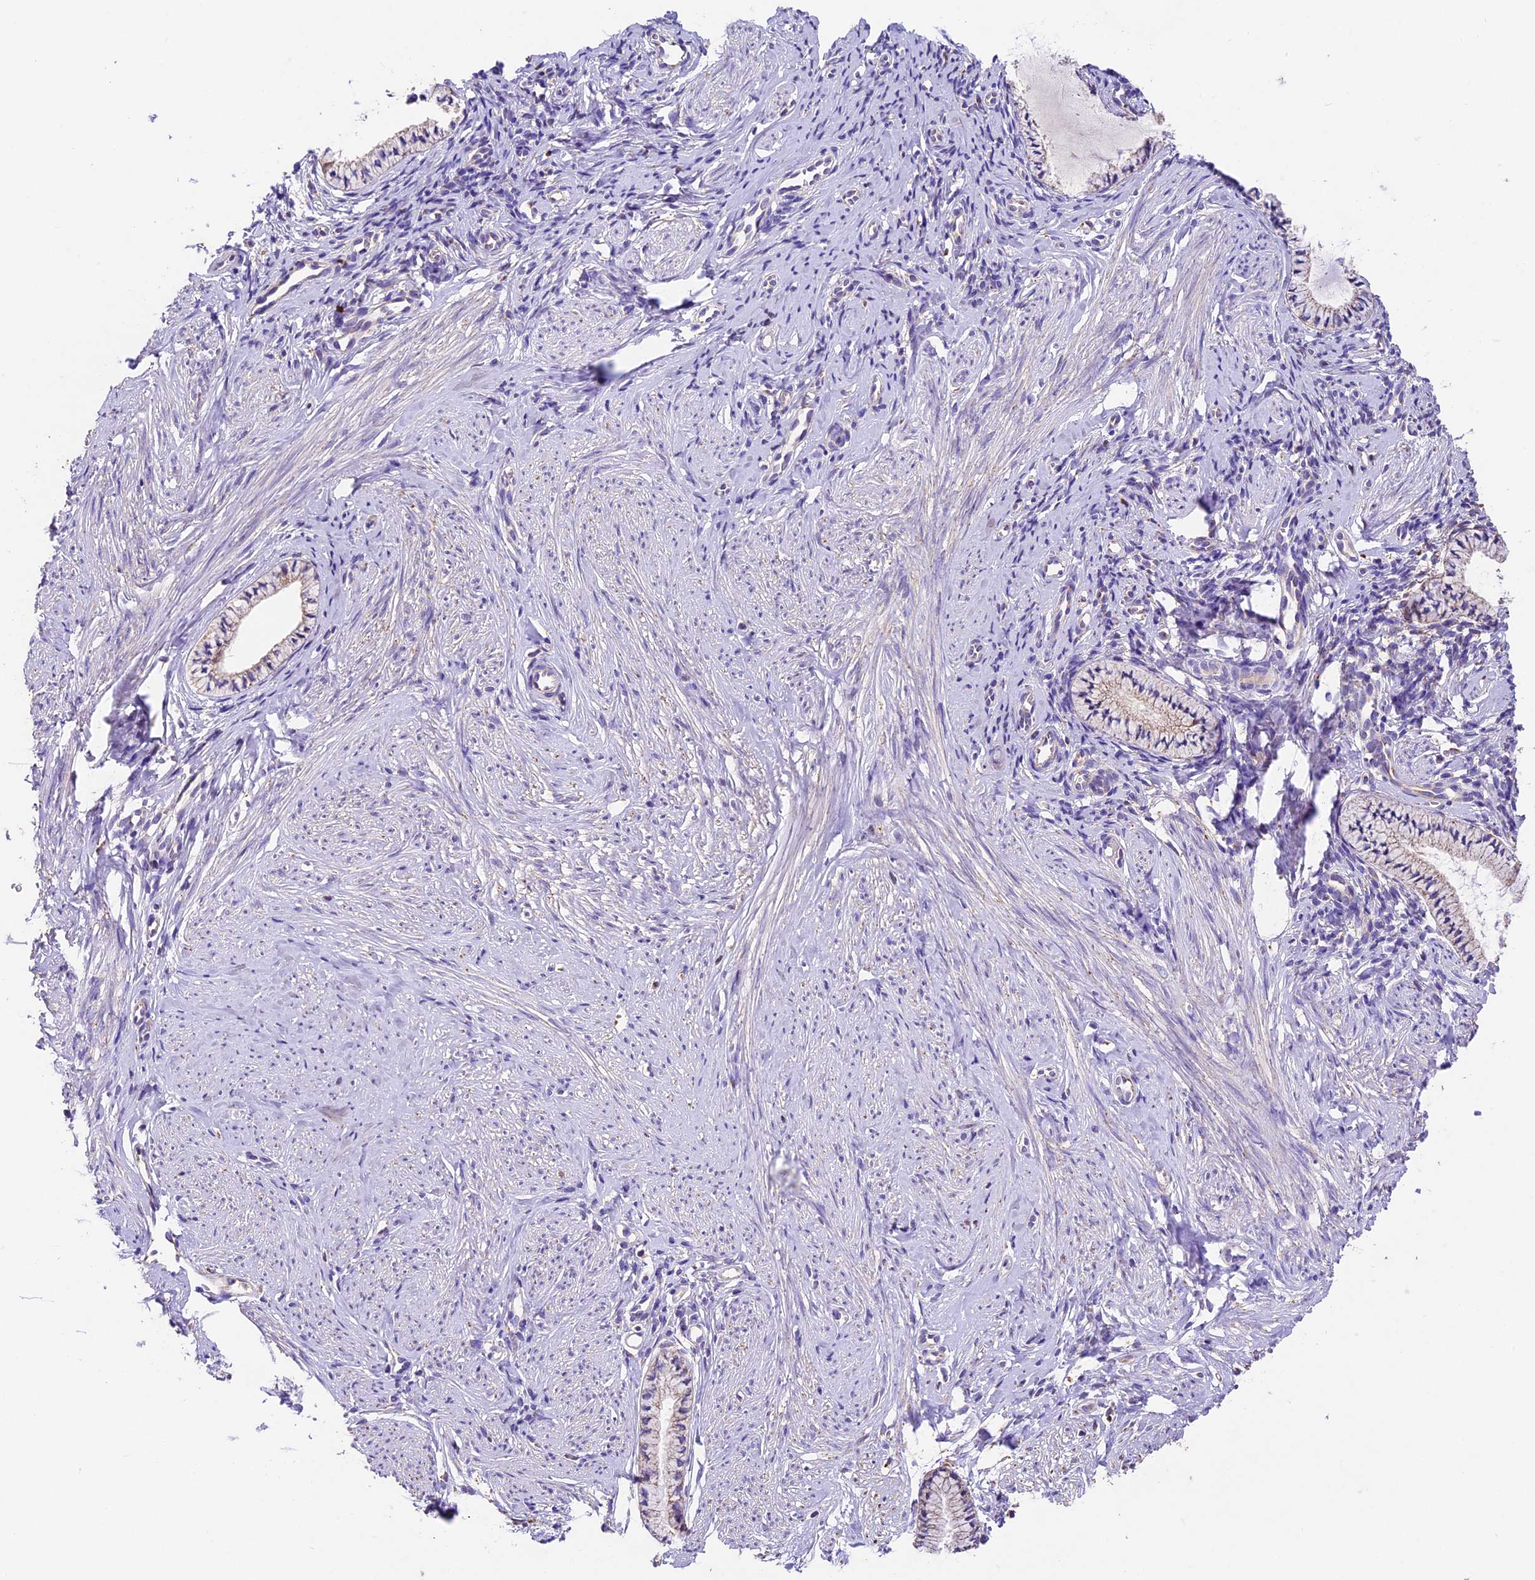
{"staining": {"intensity": "weak", "quantity": "25%-75%", "location": "cytoplasmic/membranous"}, "tissue": "cervix", "cell_type": "Glandular cells", "image_type": "normal", "snomed": [{"axis": "morphology", "description": "Normal tissue, NOS"}, {"axis": "topography", "description": "Cervix"}], "caption": "IHC of normal cervix reveals low levels of weak cytoplasmic/membranous positivity in about 25%-75% of glandular cells. (Brightfield microscopy of DAB IHC at high magnification).", "gene": "PMPCB", "patient": {"sex": "female", "age": 57}}